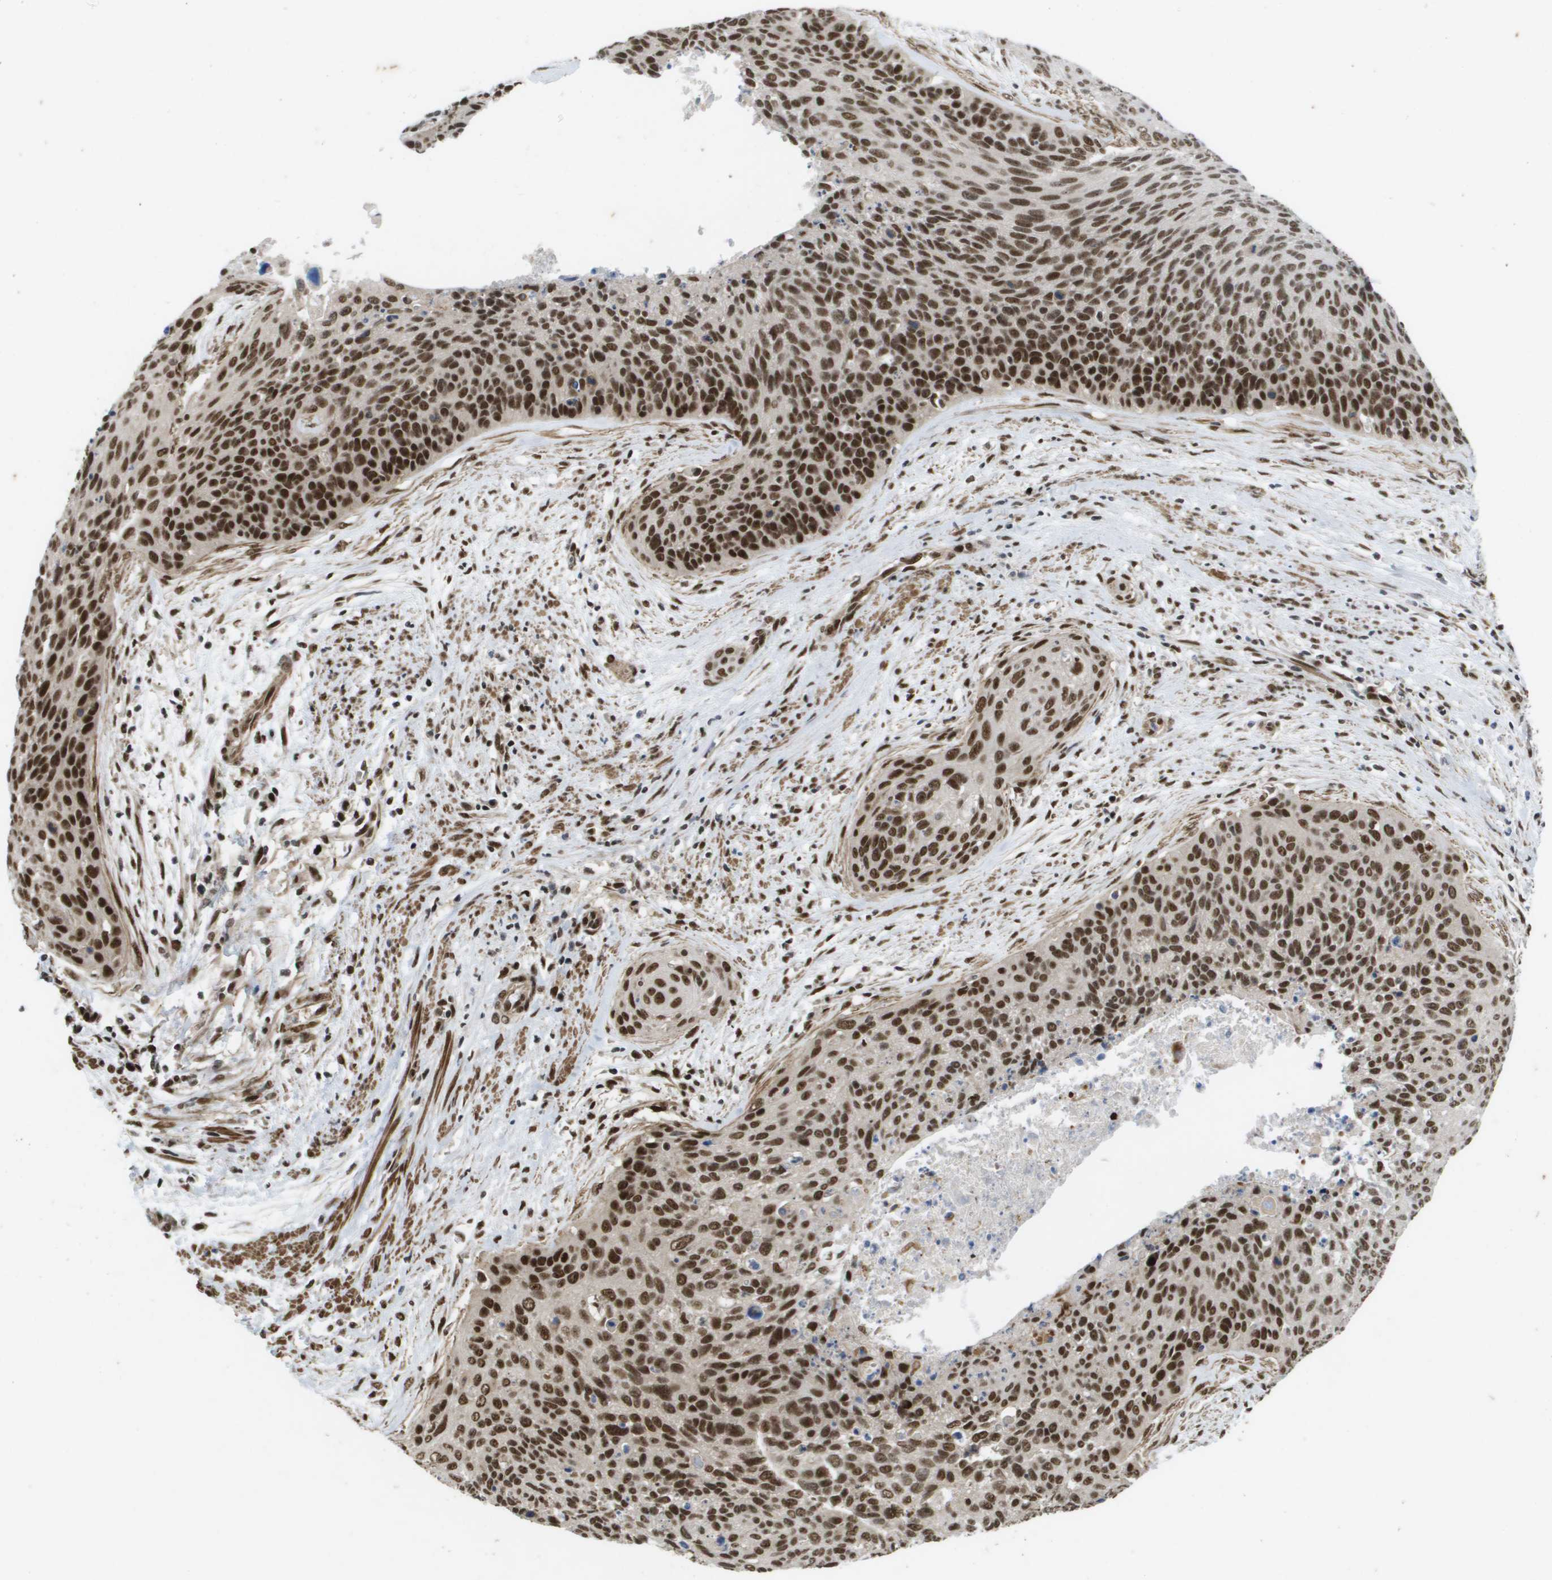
{"staining": {"intensity": "strong", "quantity": ">75%", "location": "nuclear"}, "tissue": "cervical cancer", "cell_type": "Tumor cells", "image_type": "cancer", "snomed": [{"axis": "morphology", "description": "Squamous cell carcinoma, NOS"}, {"axis": "topography", "description": "Cervix"}], "caption": "Strong nuclear protein staining is seen in about >75% of tumor cells in cervical cancer (squamous cell carcinoma).", "gene": "CDT1", "patient": {"sex": "female", "age": 55}}